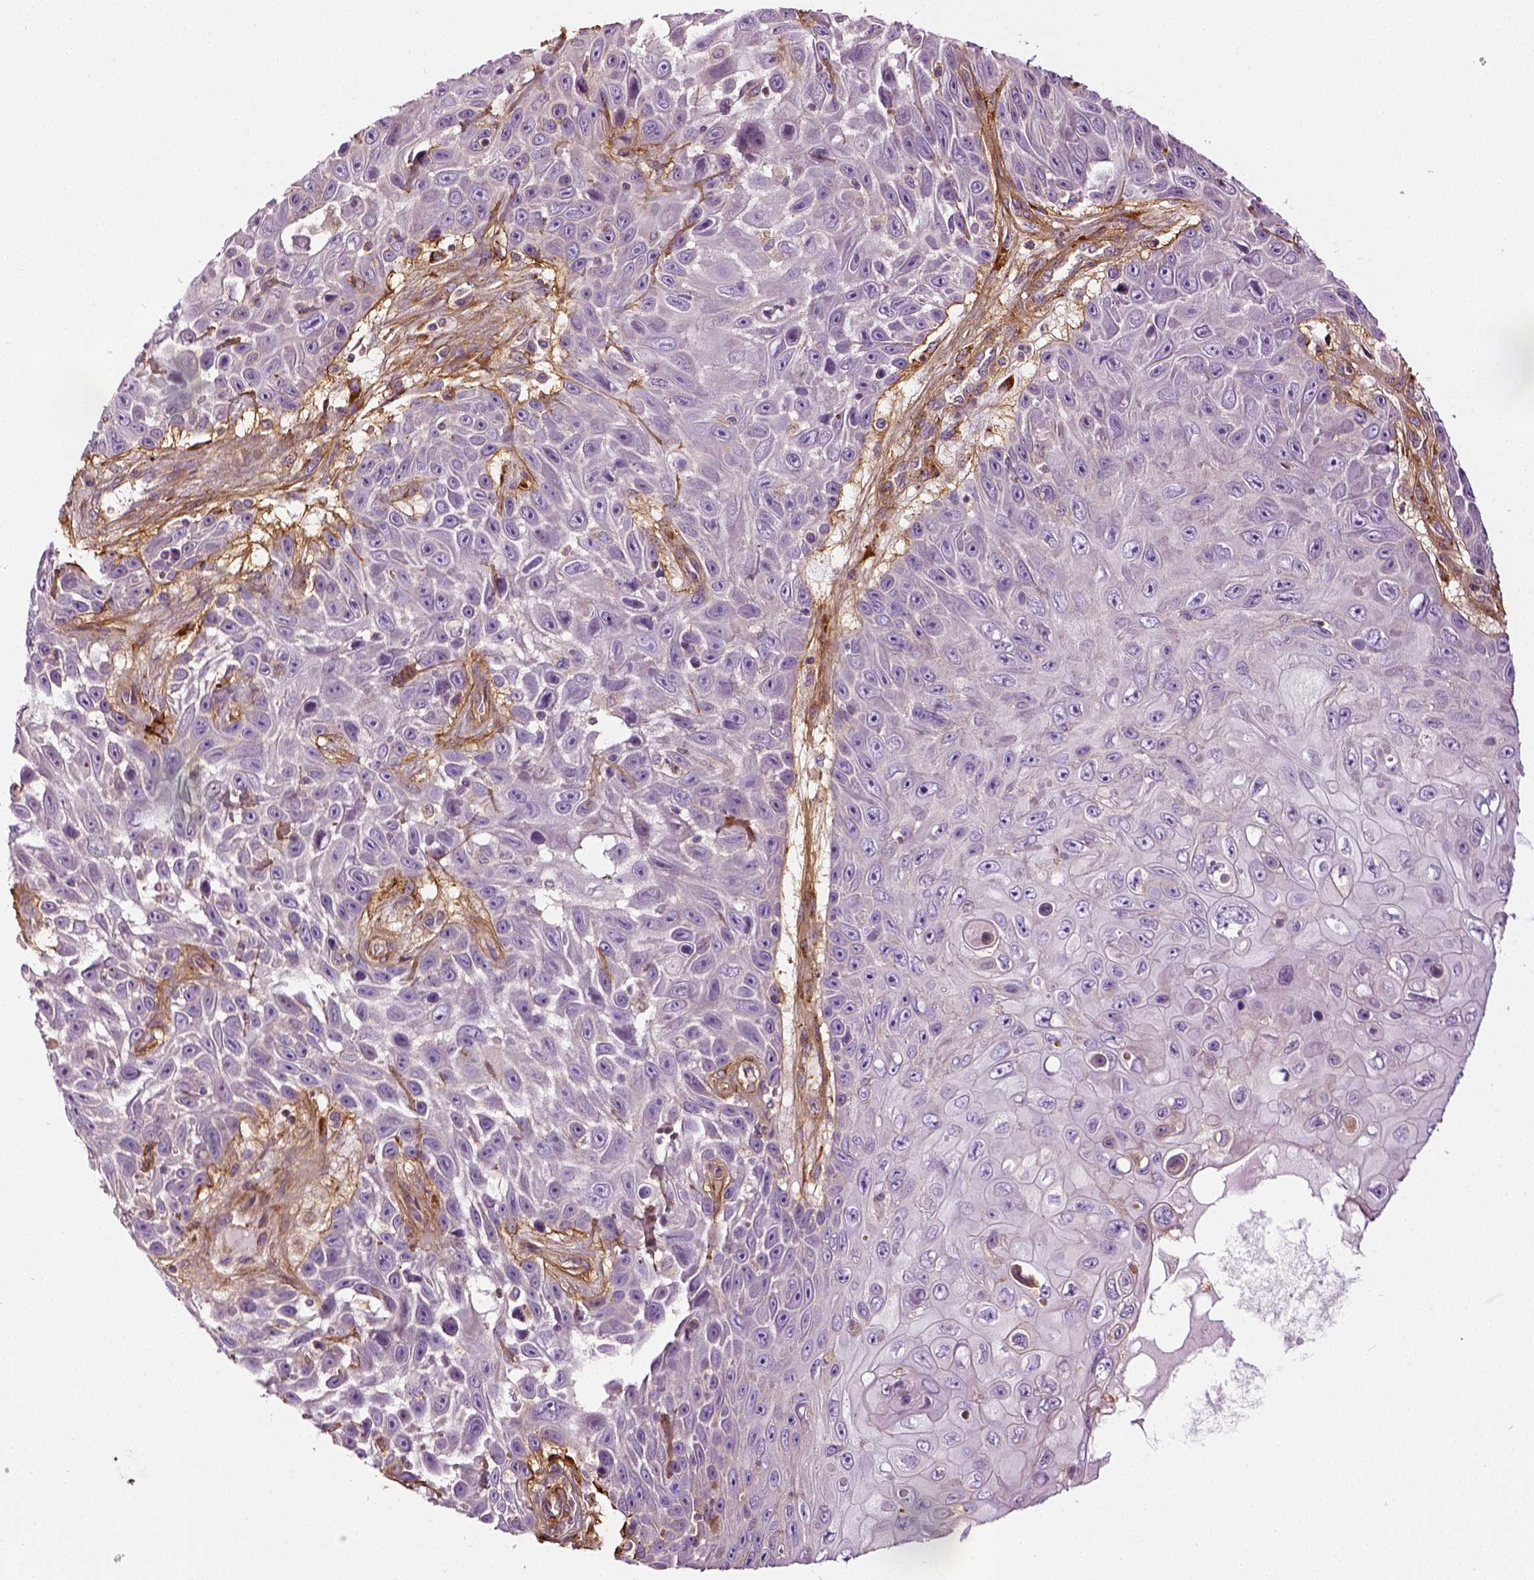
{"staining": {"intensity": "negative", "quantity": "none", "location": "none"}, "tissue": "skin cancer", "cell_type": "Tumor cells", "image_type": "cancer", "snomed": [{"axis": "morphology", "description": "Squamous cell carcinoma, NOS"}, {"axis": "topography", "description": "Skin"}], "caption": "The image exhibits no significant staining in tumor cells of skin cancer (squamous cell carcinoma).", "gene": "COL6A2", "patient": {"sex": "male", "age": 82}}